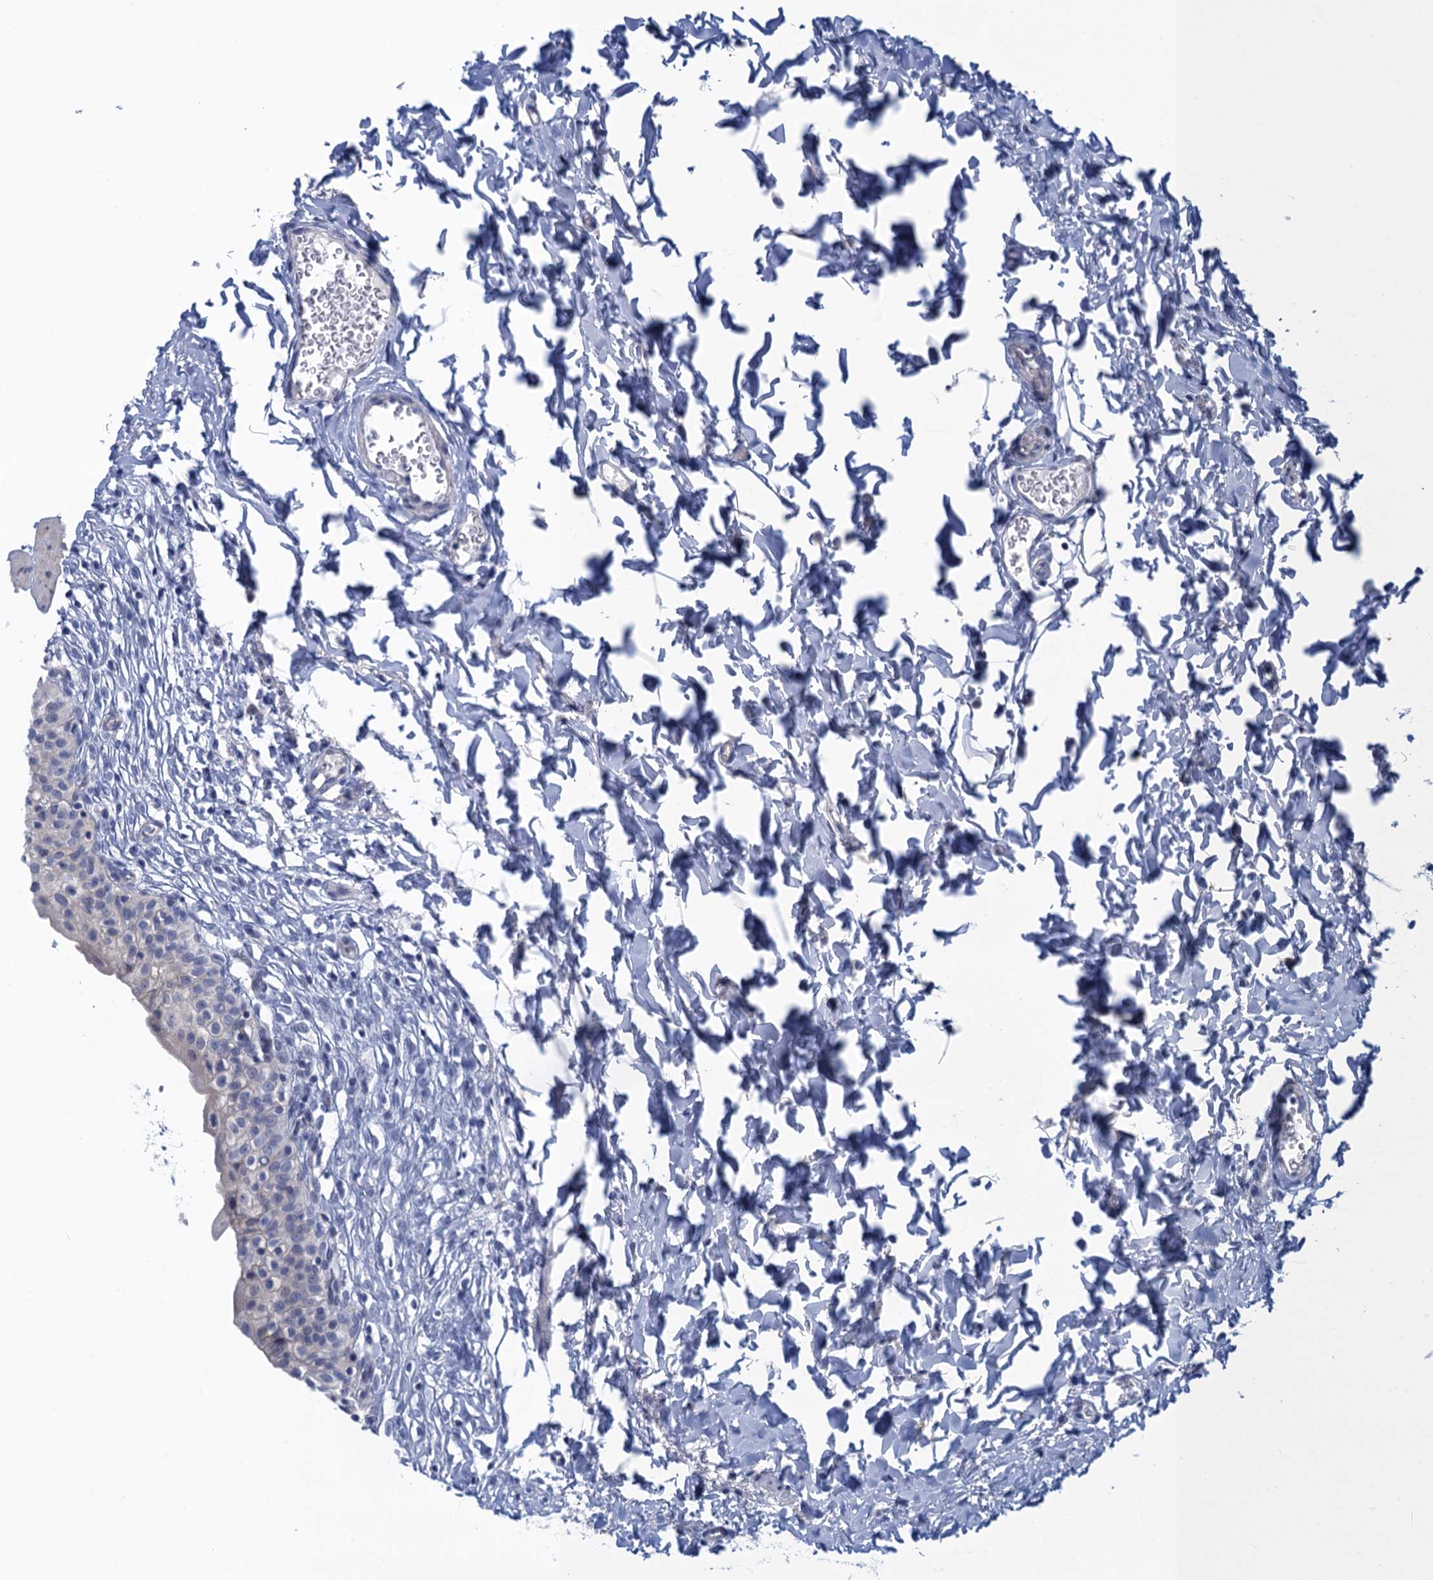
{"staining": {"intensity": "negative", "quantity": "none", "location": "none"}, "tissue": "urinary bladder", "cell_type": "Urothelial cells", "image_type": "normal", "snomed": [{"axis": "morphology", "description": "Normal tissue, NOS"}, {"axis": "topography", "description": "Urinary bladder"}], "caption": "Immunohistochemistry of benign urinary bladder exhibits no staining in urothelial cells.", "gene": "SCEL", "patient": {"sex": "male", "age": 55}}